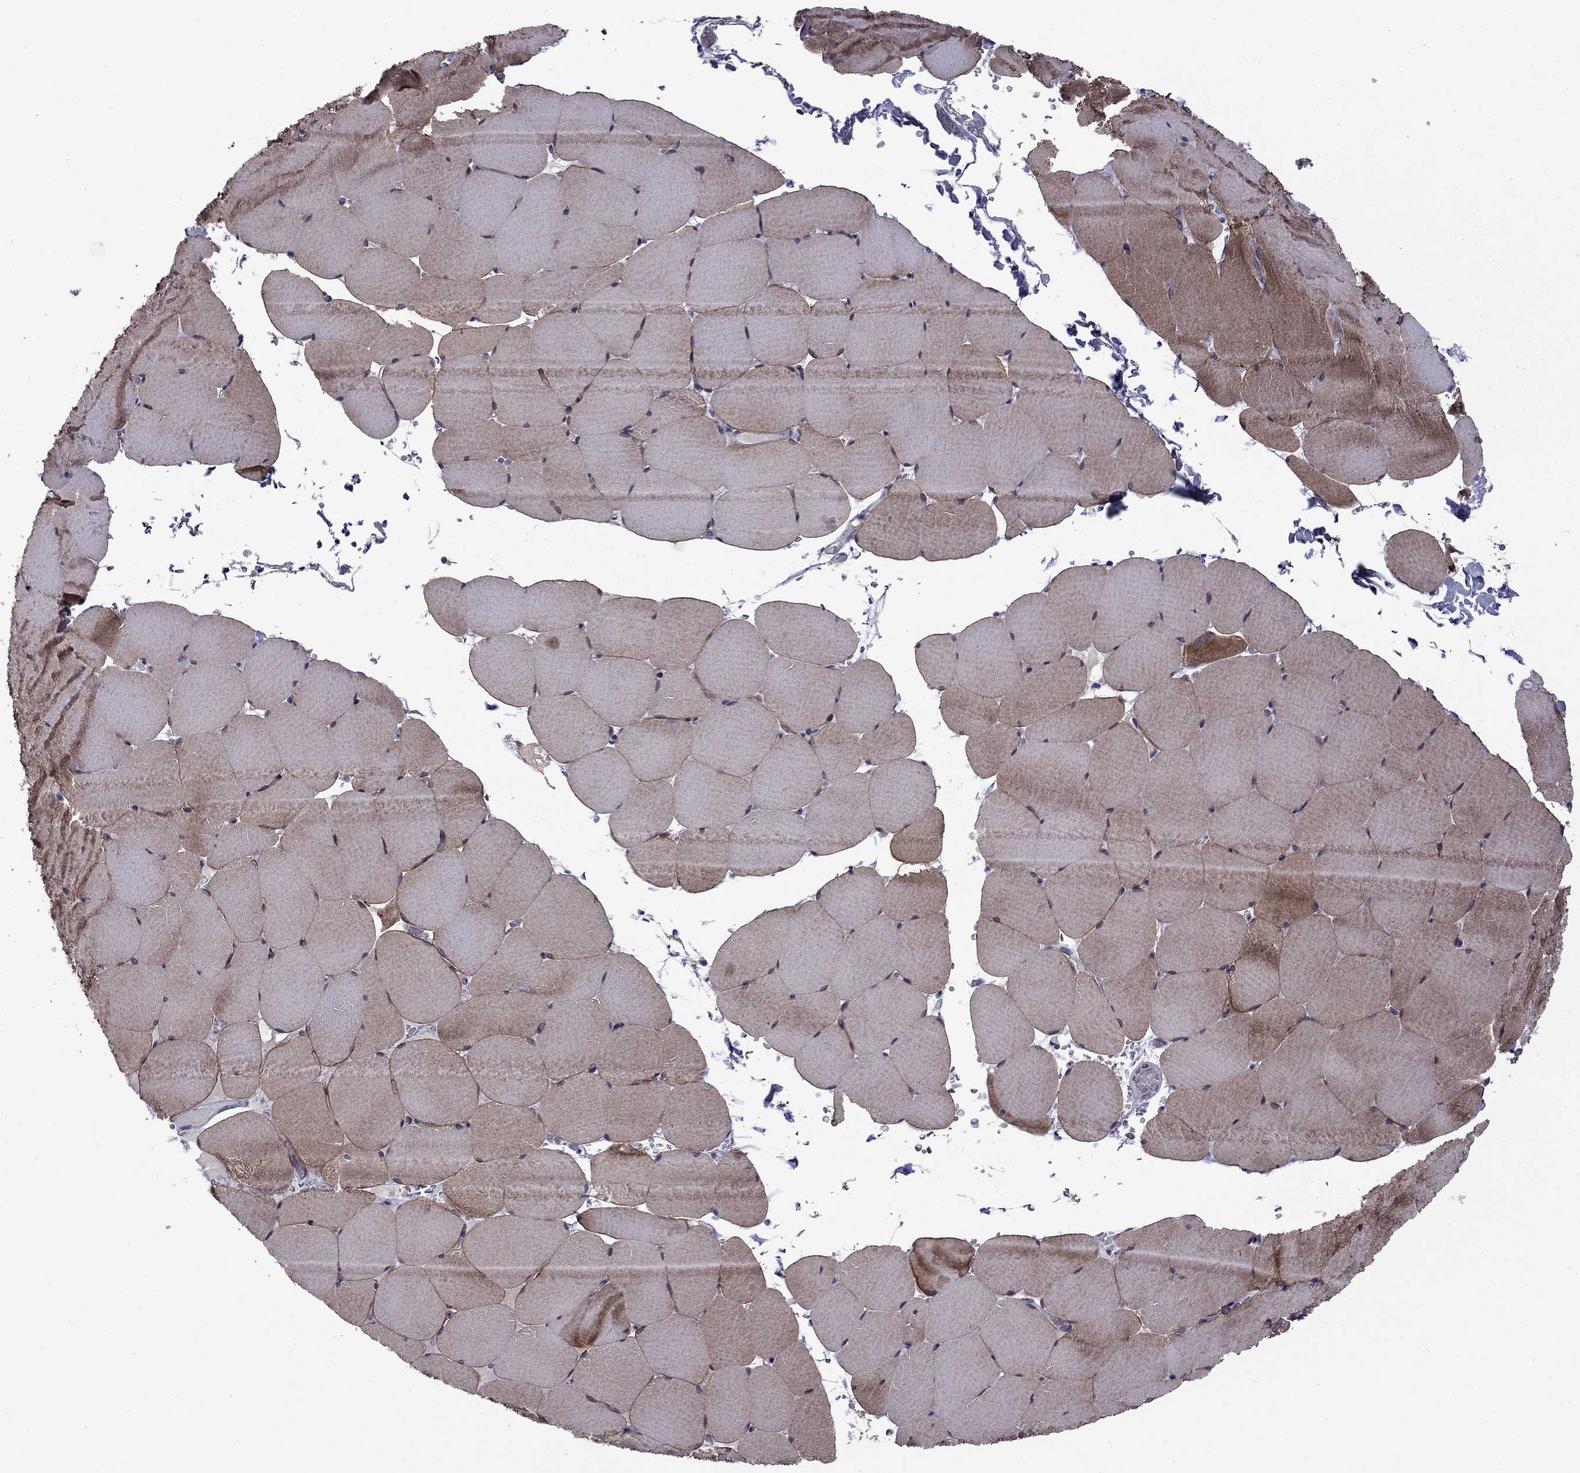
{"staining": {"intensity": "moderate", "quantity": "25%-75%", "location": "cytoplasmic/membranous"}, "tissue": "skeletal muscle", "cell_type": "Myocytes", "image_type": "normal", "snomed": [{"axis": "morphology", "description": "Normal tissue, NOS"}, {"axis": "topography", "description": "Skeletal muscle"}], "caption": "Moderate cytoplasmic/membranous expression for a protein is appreciated in about 25%-75% of myocytes of benign skeletal muscle using immunohistochemistry (IHC).", "gene": "SNTA1", "patient": {"sex": "female", "age": 37}}